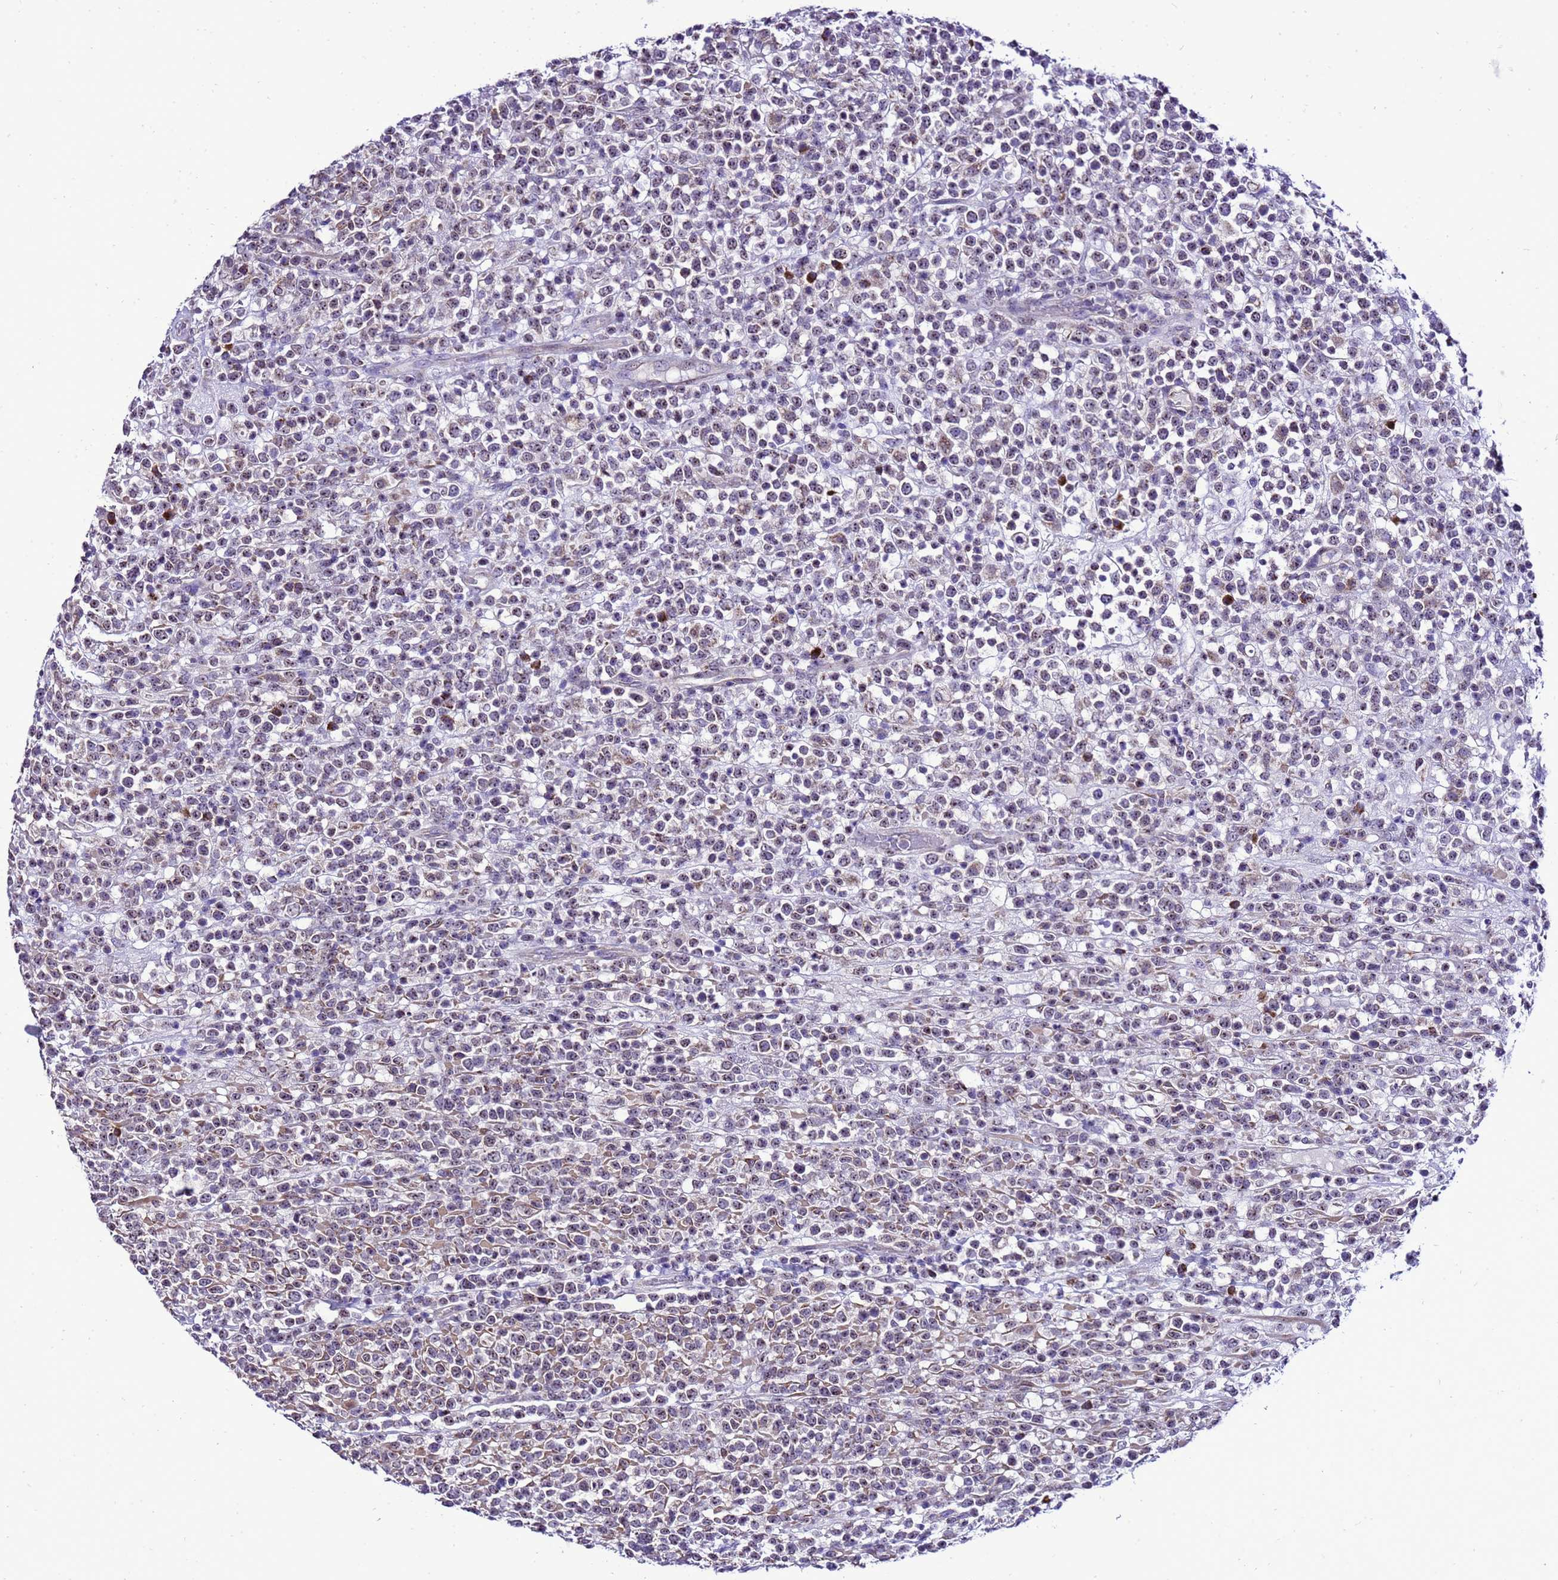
{"staining": {"intensity": "negative", "quantity": "none", "location": "none"}, "tissue": "lymphoma", "cell_type": "Tumor cells", "image_type": "cancer", "snomed": [{"axis": "morphology", "description": "Malignant lymphoma, non-Hodgkin's type, High grade"}, {"axis": "topography", "description": "Colon"}], "caption": "DAB immunohistochemical staining of lymphoma reveals no significant staining in tumor cells.", "gene": "DPH6", "patient": {"sex": "female", "age": 53}}